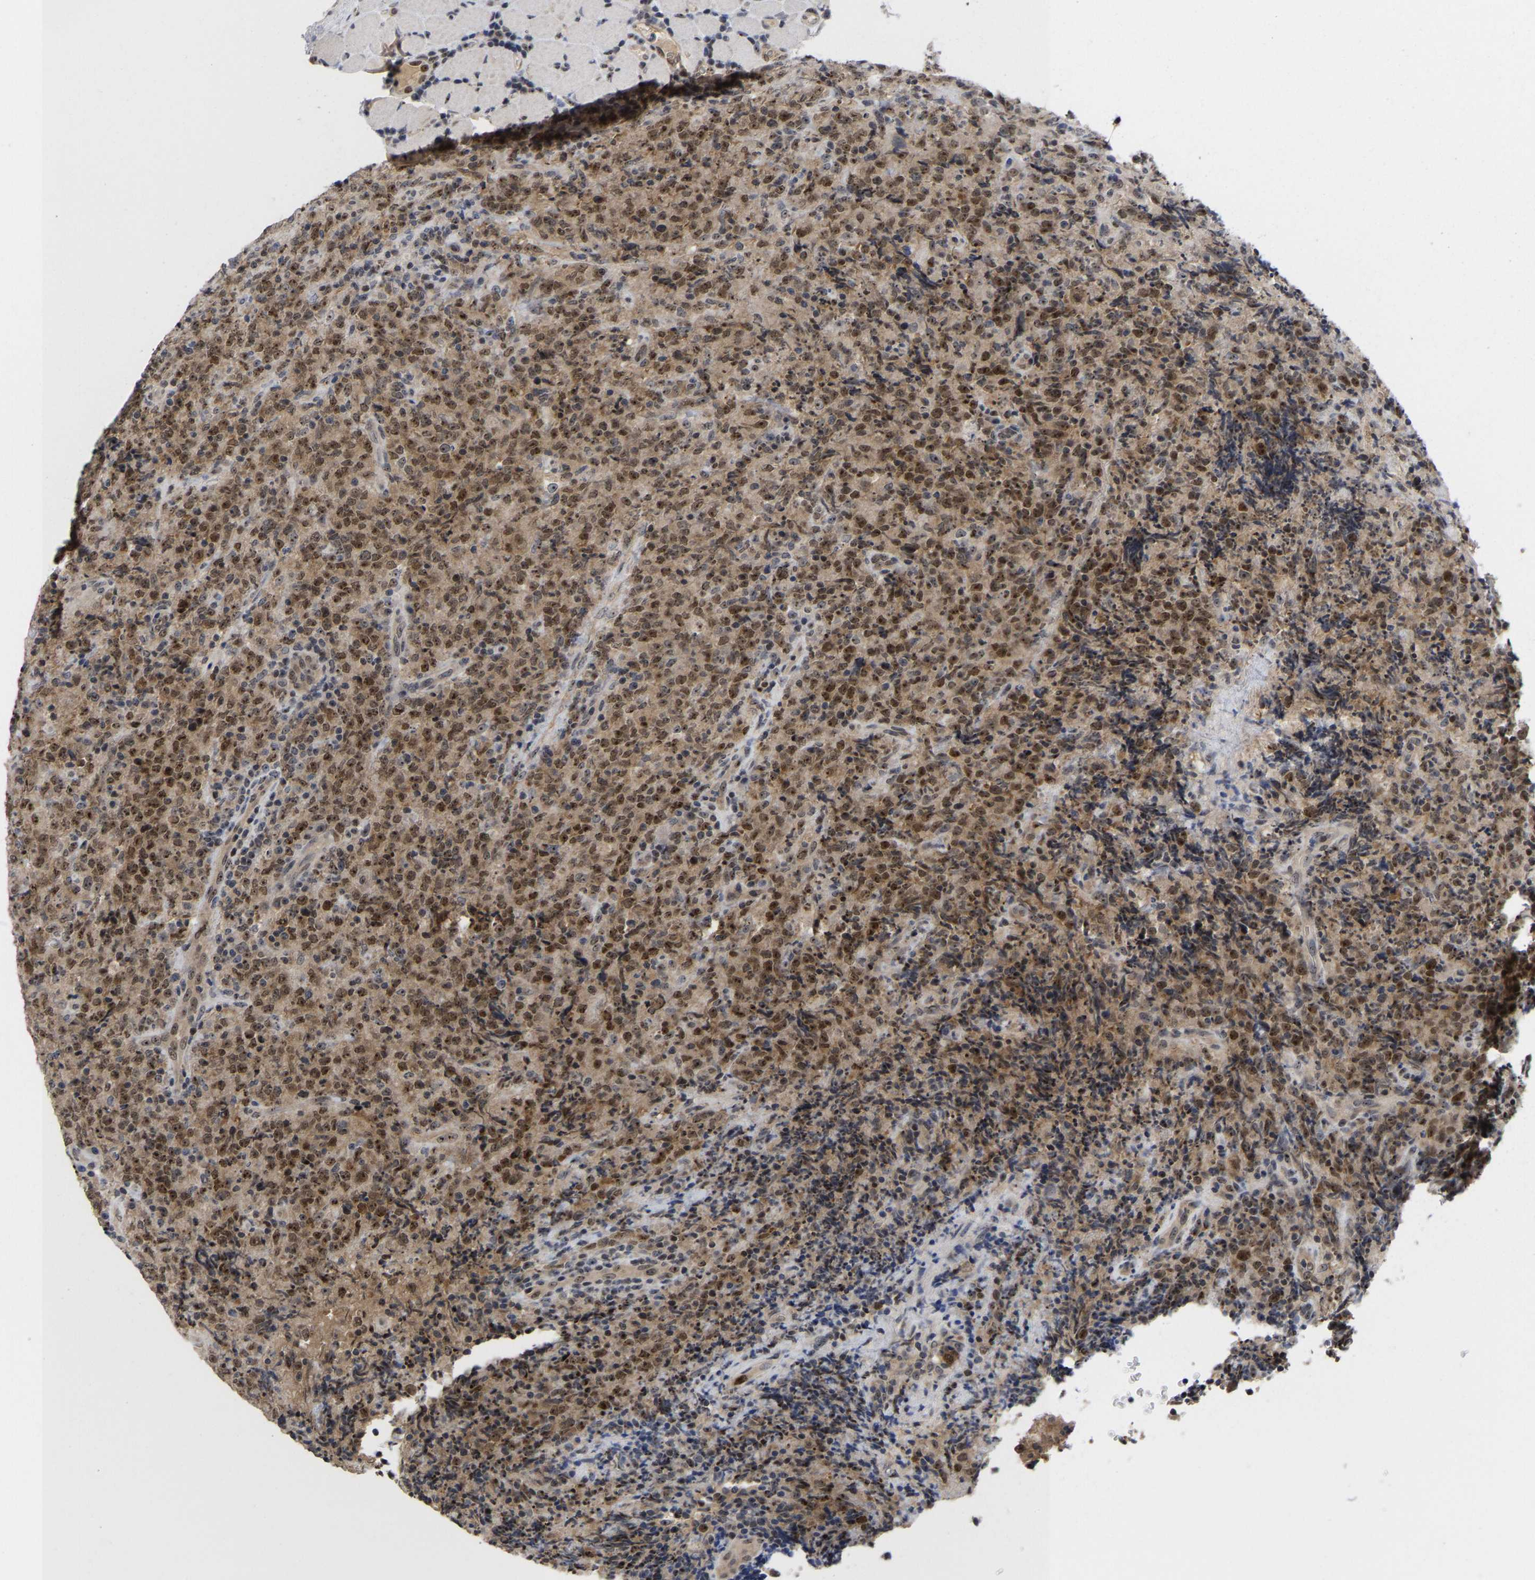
{"staining": {"intensity": "moderate", "quantity": ">75%", "location": "cytoplasmic/membranous,nuclear"}, "tissue": "lymphoma", "cell_type": "Tumor cells", "image_type": "cancer", "snomed": [{"axis": "morphology", "description": "Malignant lymphoma, non-Hodgkin's type, High grade"}, {"axis": "topography", "description": "Tonsil"}], "caption": "Tumor cells display moderate cytoplasmic/membranous and nuclear expression in about >75% of cells in lymphoma. (brown staining indicates protein expression, while blue staining denotes nuclei).", "gene": "NLE1", "patient": {"sex": "female", "age": 36}}